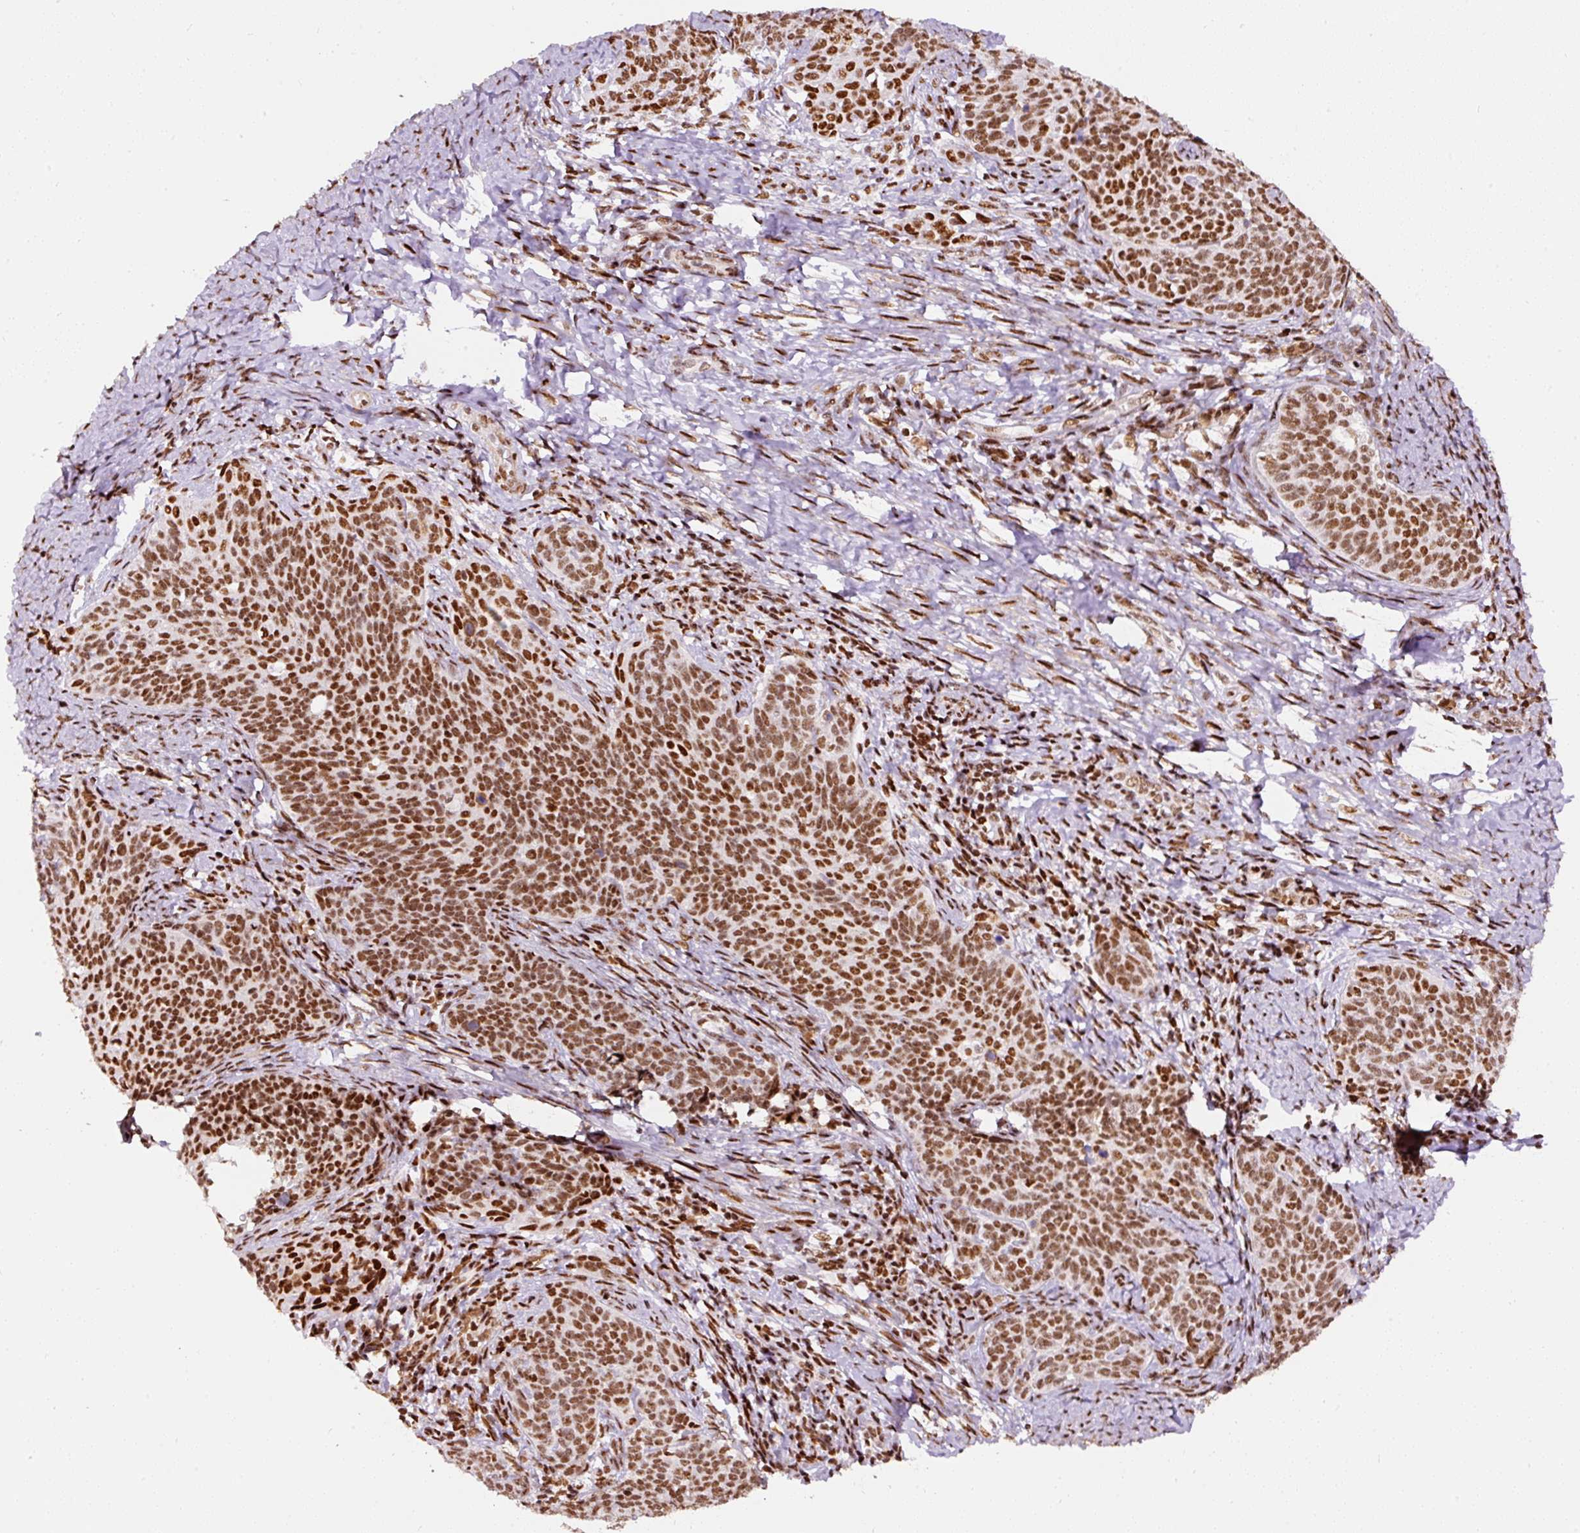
{"staining": {"intensity": "strong", "quantity": ">75%", "location": "nuclear"}, "tissue": "cervical cancer", "cell_type": "Tumor cells", "image_type": "cancer", "snomed": [{"axis": "morphology", "description": "Squamous cell carcinoma, NOS"}, {"axis": "topography", "description": "Cervix"}], "caption": "Strong nuclear protein positivity is present in approximately >75% of tumor cells in cervical cancer.", "gene": "HNRNPC", "patient": {"sex": "female", "age": 39}}